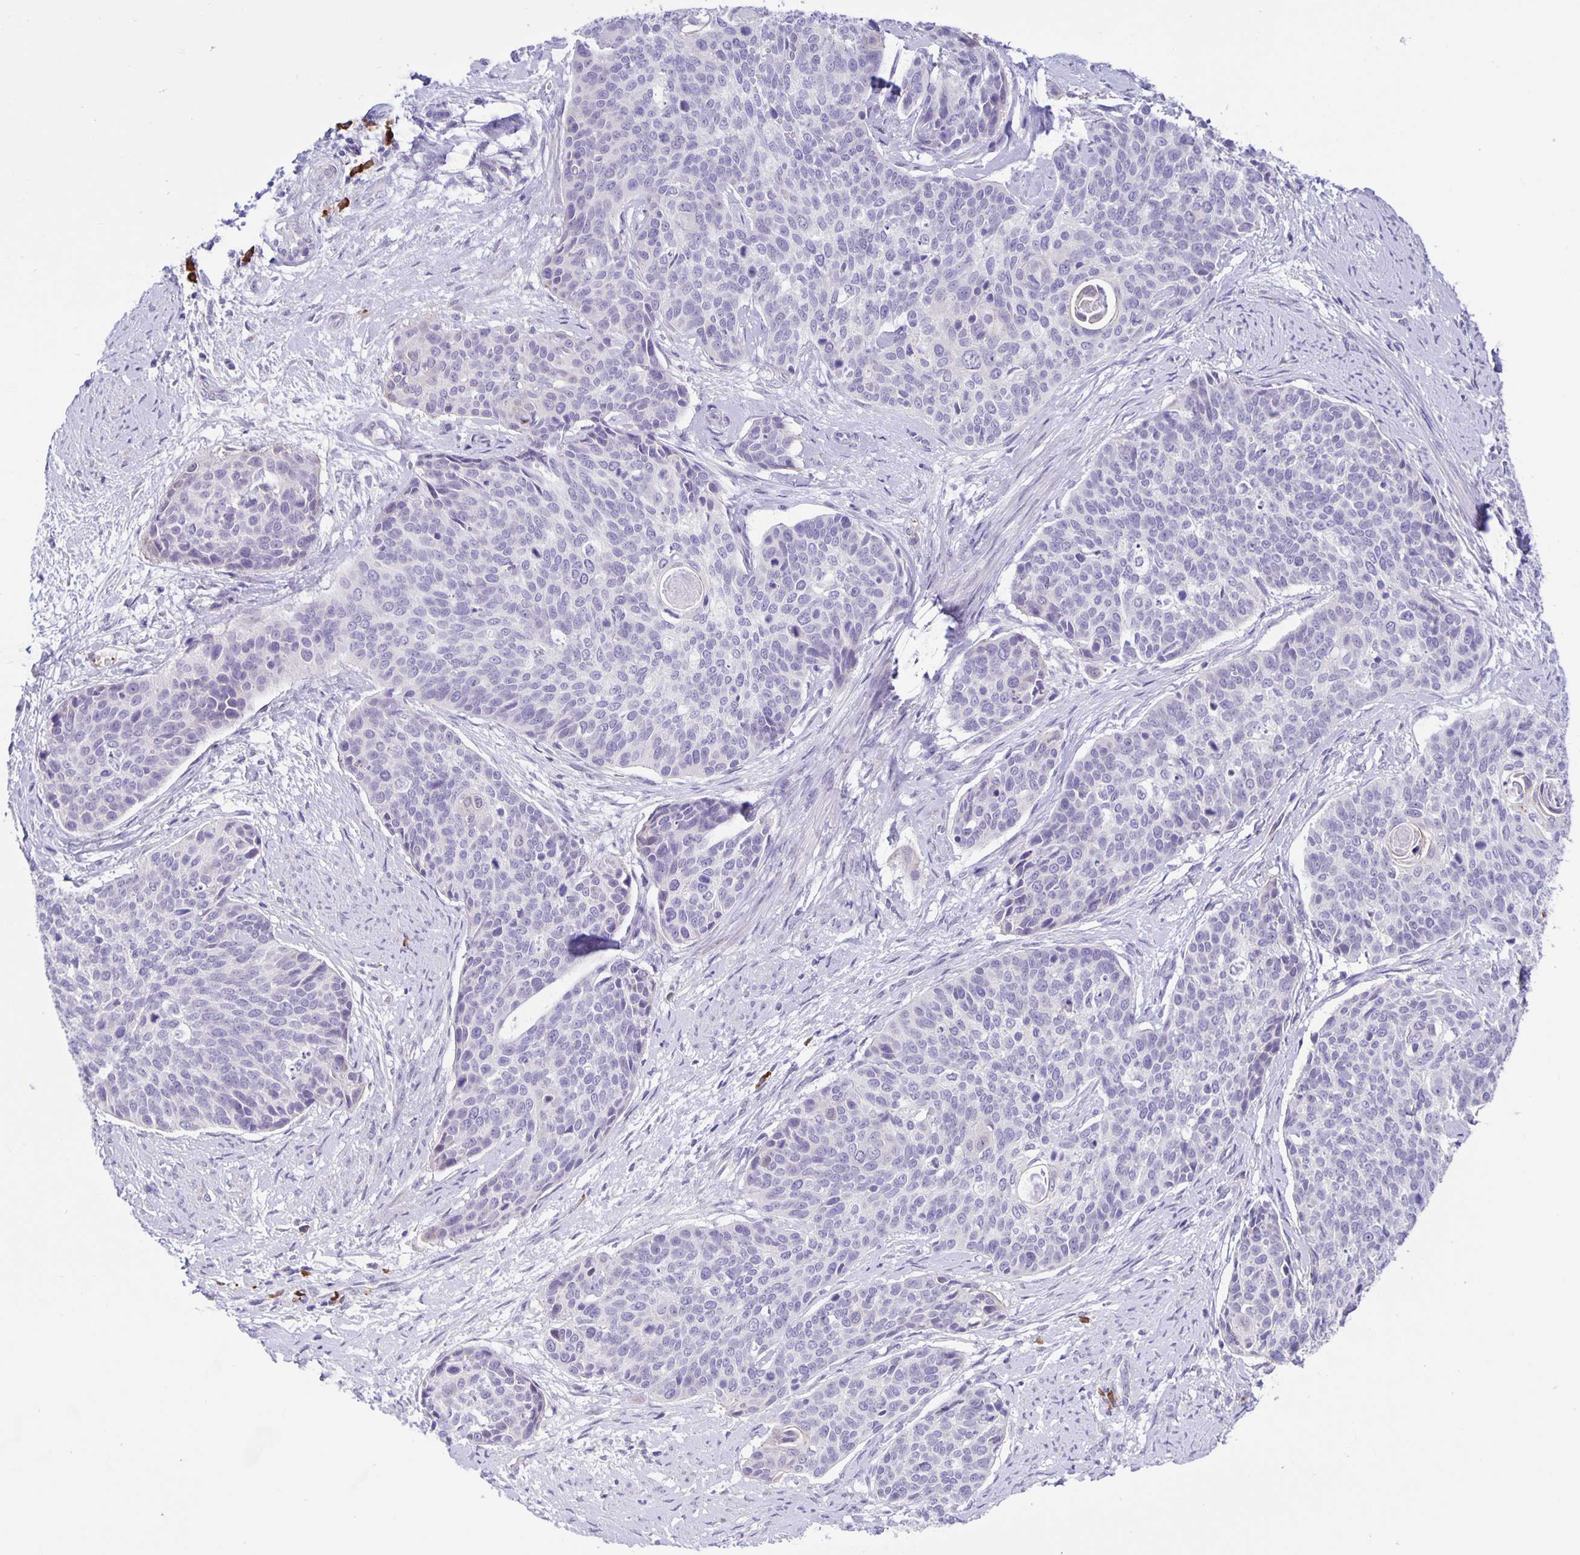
{"staining": {"intensity": "negative", "quantity": "none", "location": "none"}, "tissue": "cervical cancer", "cell_type": "Tumor cells", "image_type": "cancer", "snomed": [{"axis": "morphology", "description": "Squamous cell carcinoma, NOS"}, {"axis": "topography", "description": "Cervix"}], "caption": "Protein analysis of cervical cancer (squamous cell carcinoma) exhibits no significant positivity in tumor cells. (Stains: DAB immunohistochemistry (IHC) with hematoxylin counter stain, Microscopy: brightfield microscopy at high magnification).", "gene": "ERMN", "patient": {"sex": "female", "age": 69}}